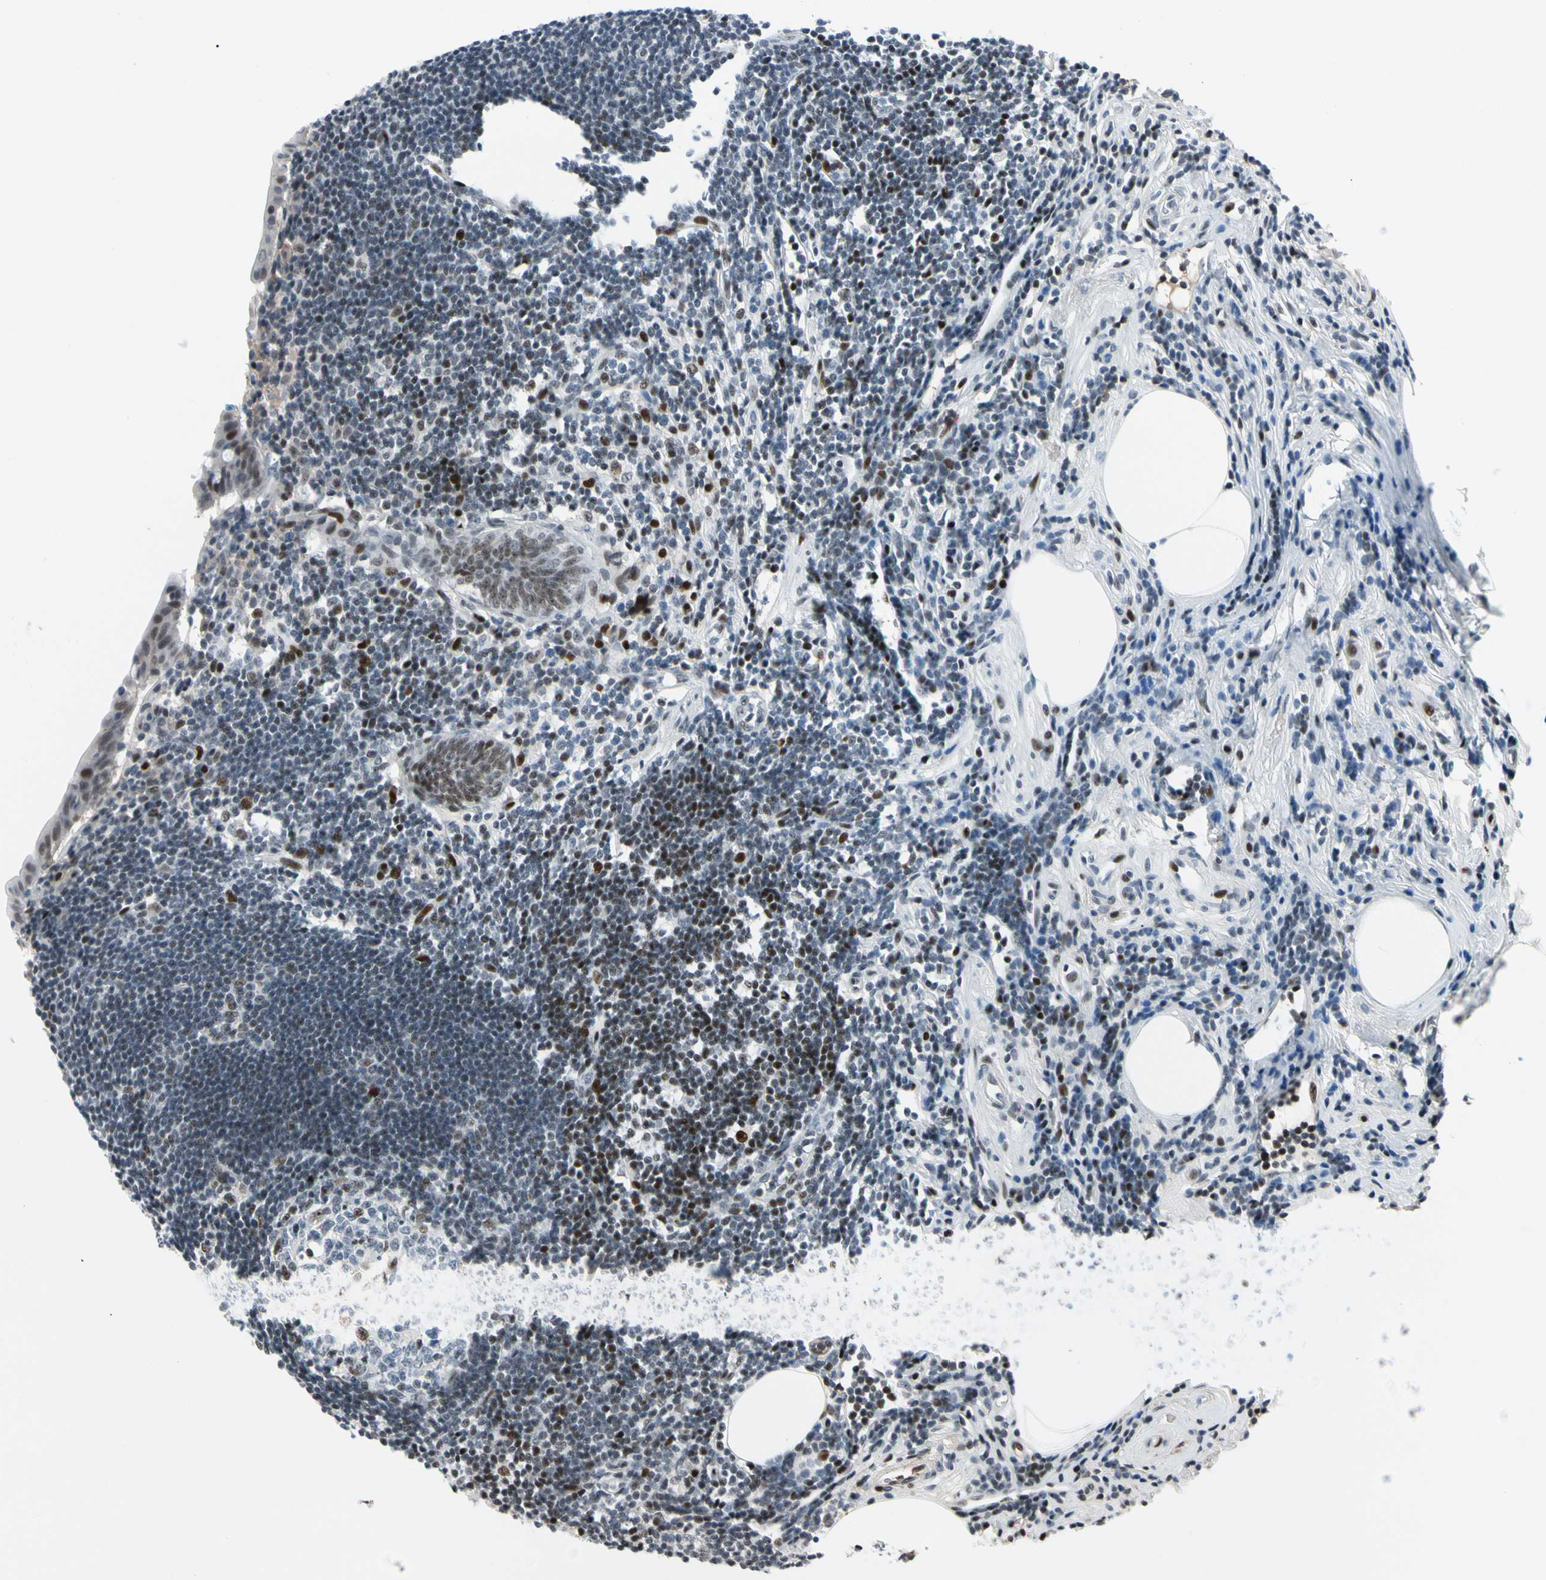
{"staining": {"intensity": "moderate", "quantity": "<25%", "location": "nuclear"}, "tissue": "appendix", "cell_type": "Glandular cells", "image_type": "normal", "snomed": [{"axis": "morphology", "description": "Normal tissue, NOS"}, {"axis": "topography", "description": "Appendix"}], "caption": "Immunohistochemistry (IHC) photomicrograph of unremarkable appendix: human appendix stained using IHC reveals low levels of moderate protein expression localized specifically in the nuclear of glandular cells, appearing as a nuclear brown color.", "gene": "FOXO3", "patient": {"sex": "female", "age": 50}}